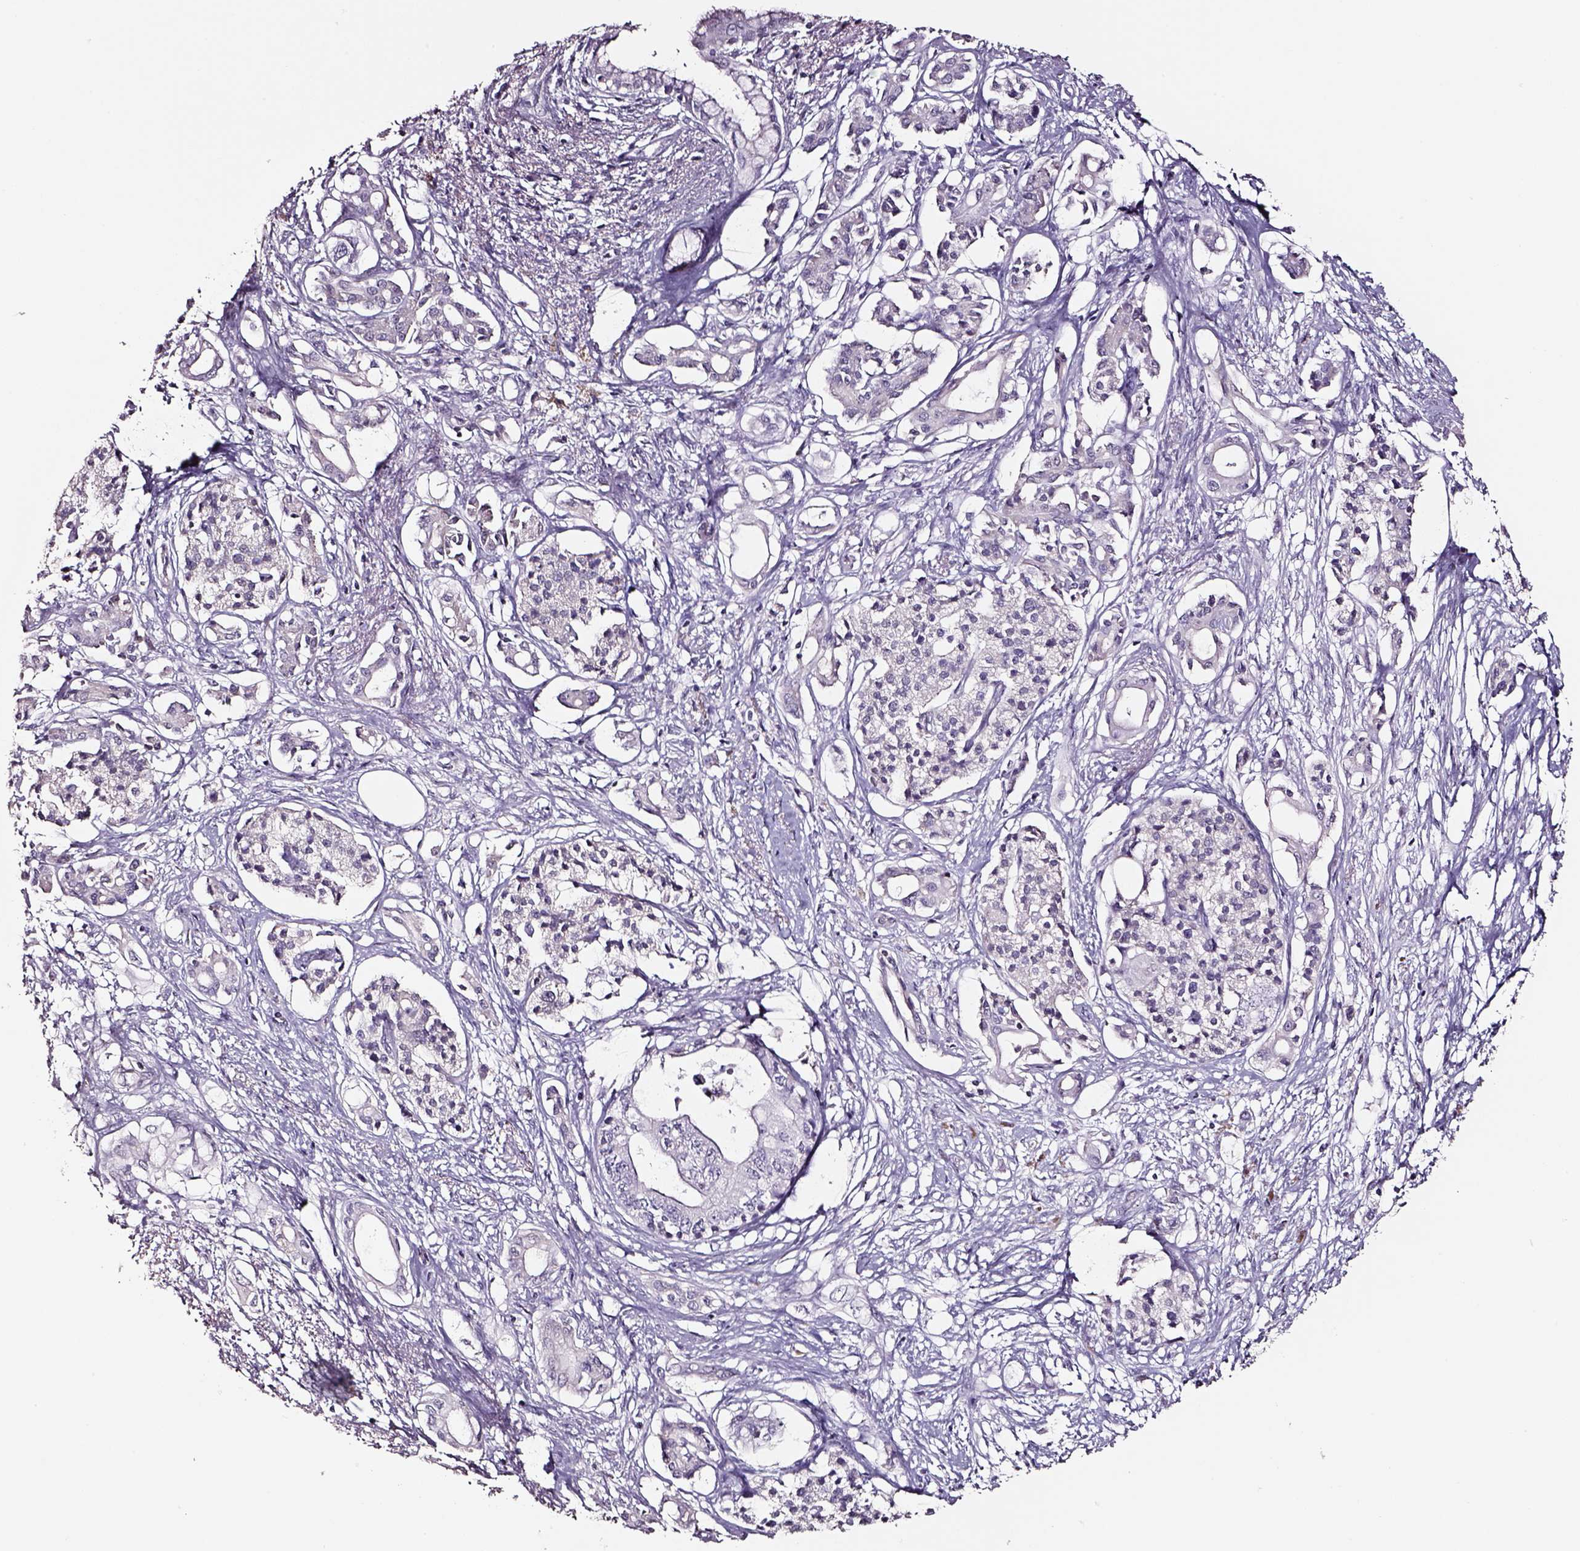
{"staining": {"intensity": "negative", "quantity": "none", "location": "none"}, "tissue": "pancreatic cancer", "cell_type": "Tumor cells", "image_type": "cancer", "snomed": [{"axis": "morphology", "description": "Adenocarcinoma, NOS"}, {"axis": "topography", "description": "Pancreas"}], "caption": "This is a photomicrograph of immunohistochemistry (IHC) staining of pancreatic cancer, which shows no expression in tumor cells. (DAB immunohistochemistry, high magnification).", "gene": "SMIM17", "patient": {"sex": "female", "age": 63}}